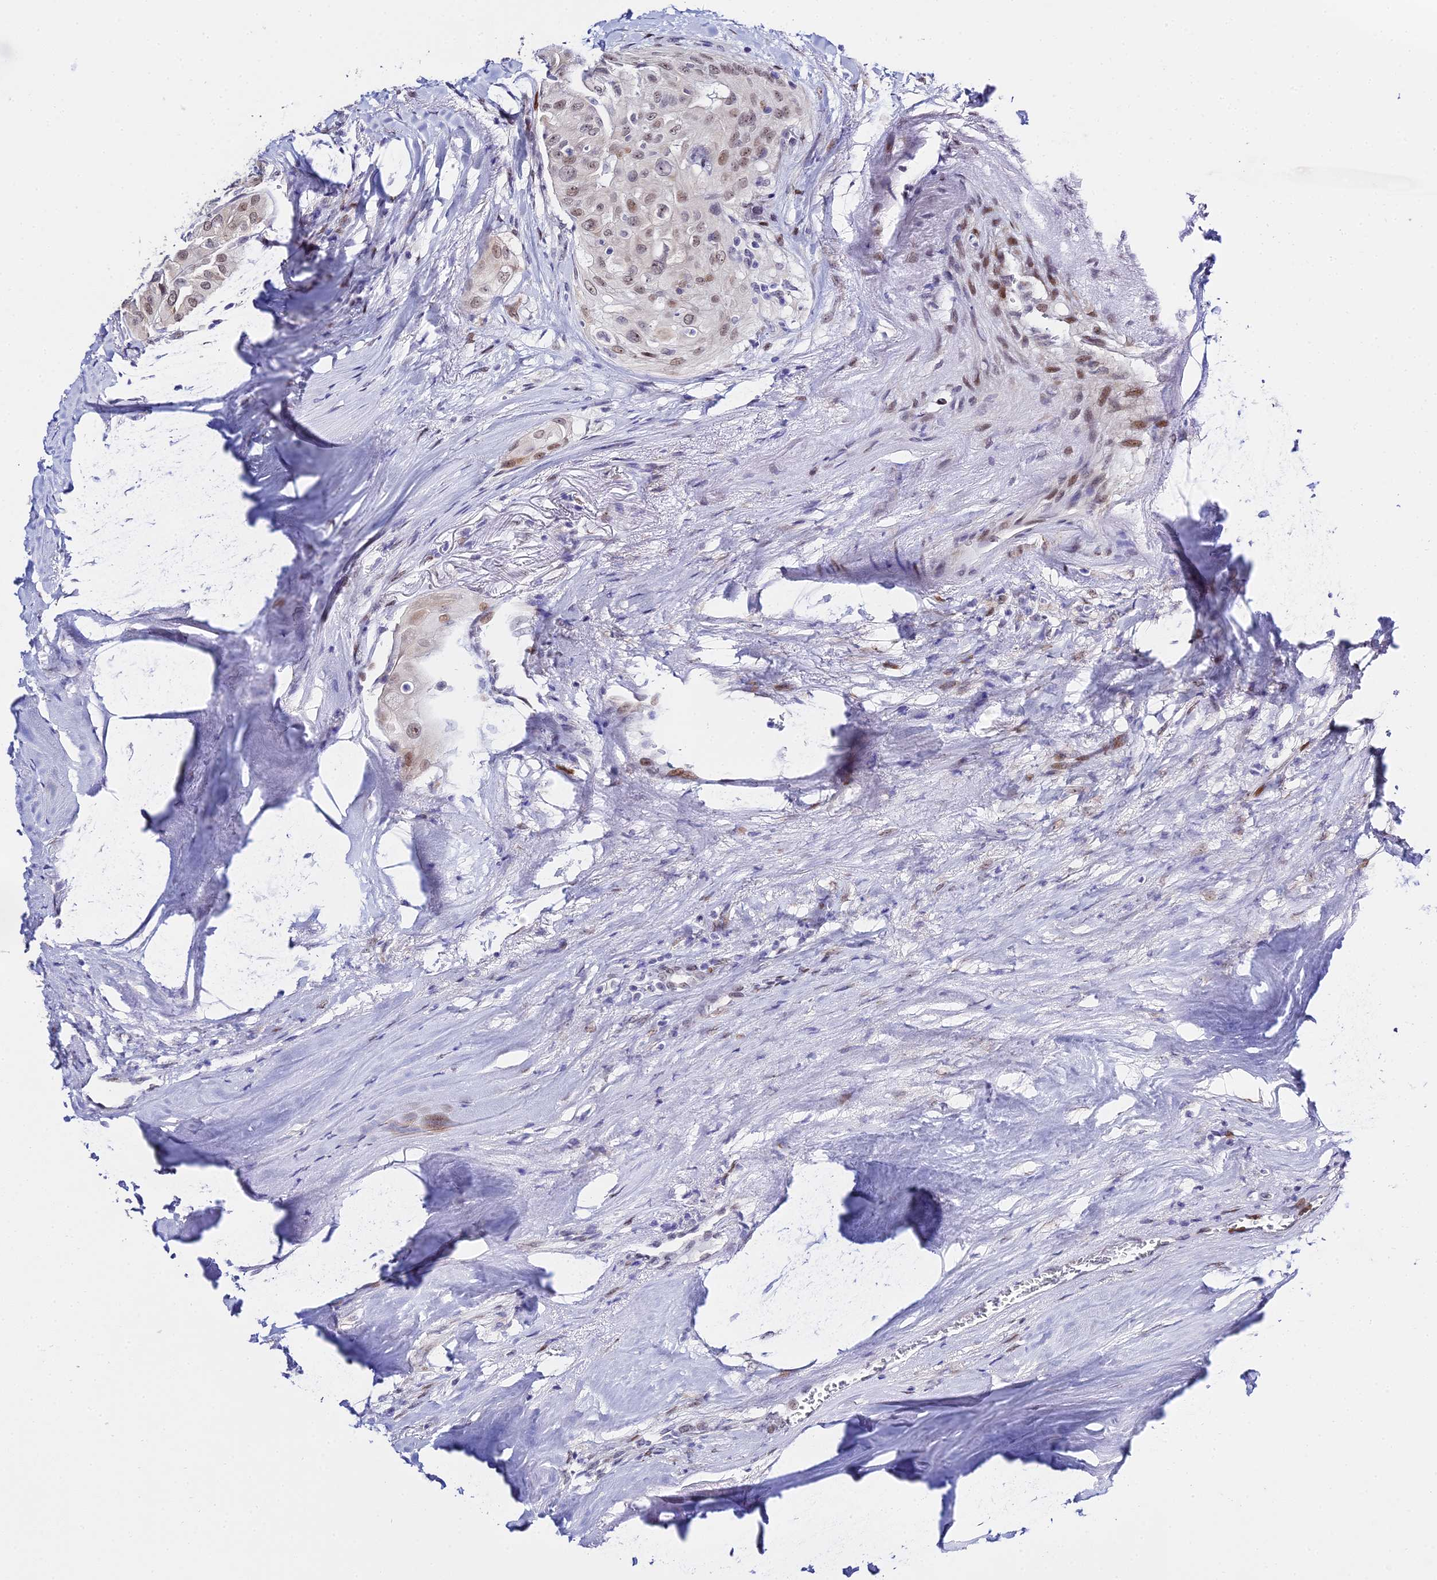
{"staining": {"intensity": "weak", "quantity": "25%-75%", "location": "nuclear"}, "tissue": "thyroid cancer", "cell_type": "Tumor cells", "image_type": "cancer", "snomed": [{"axis": "morphology", "description": "Papillary adenocarcinoma, NOS"}, {"axis": "topography", "description": "Thyroid gland"}], "caption": "A brown stain labels weak nuclear positivity of a protein in thyroid papillary adenocarcinoma tumor cells.", "gene": "POFUT2", "patient": {"sex": "female", "age": 59}}